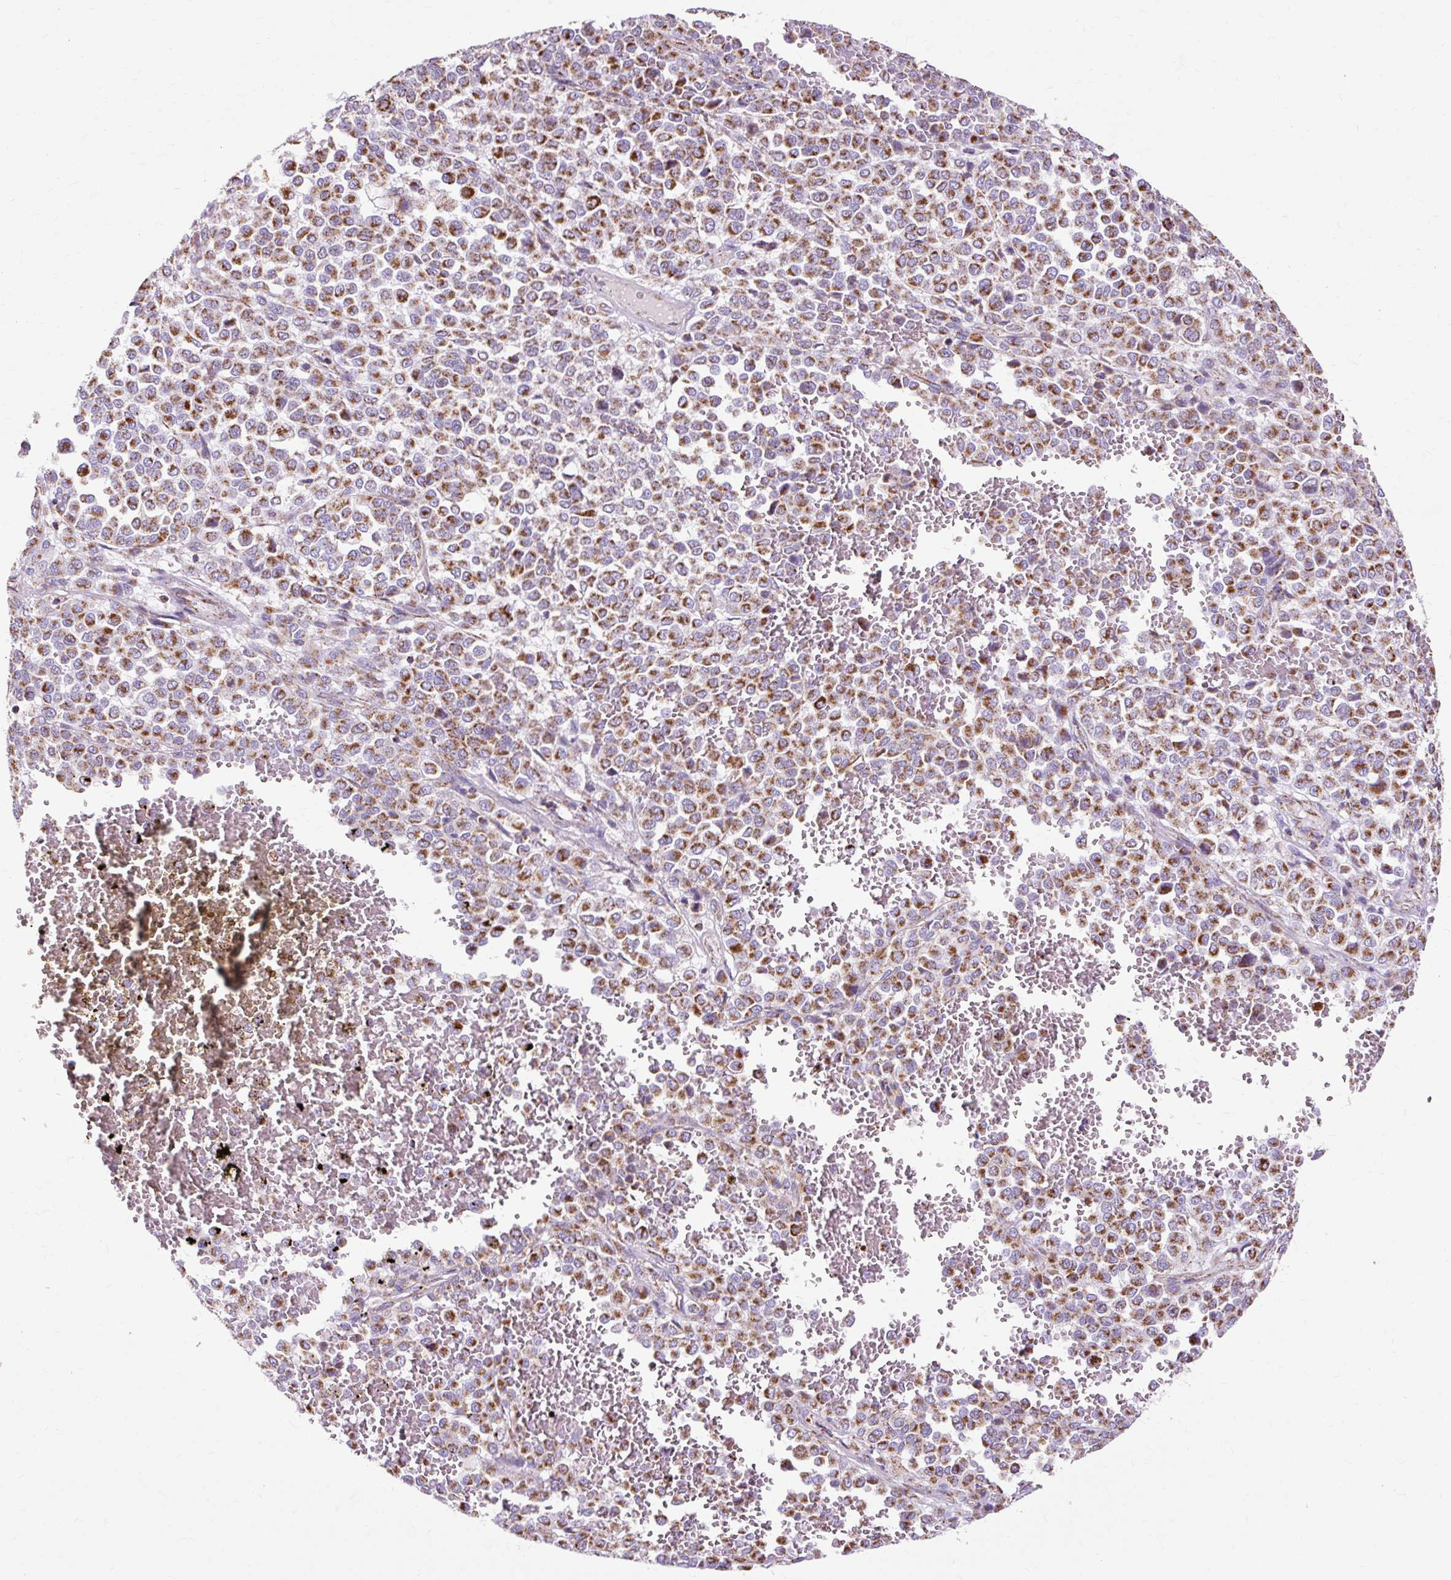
{"staining": {"intensity": "strong", "quantity": ">75%", "location": "cytoplasmic/membranous"}, "tissue": "melanoma", "cell_type": "Tumor cells", "image_type": "cancer", "snomed": [{"axis": "morphology", "description": "Malignant melanoma, Metastatic site"}, {"axis": "topography", "description": "Pancreas"}], "caption": "Malignant melanoma (metastatic site) tissue exhibits strong cytoplasmic/membranous staining in about >75% of tumor cells, visualized by immunohistochemistry. (DAB (3,3'-diaminobenzidine) IHC, brown staining for protein, blue staining for nuclei).", "gene": "DLAT", "patient": {"sex": "female", "age": 30}}